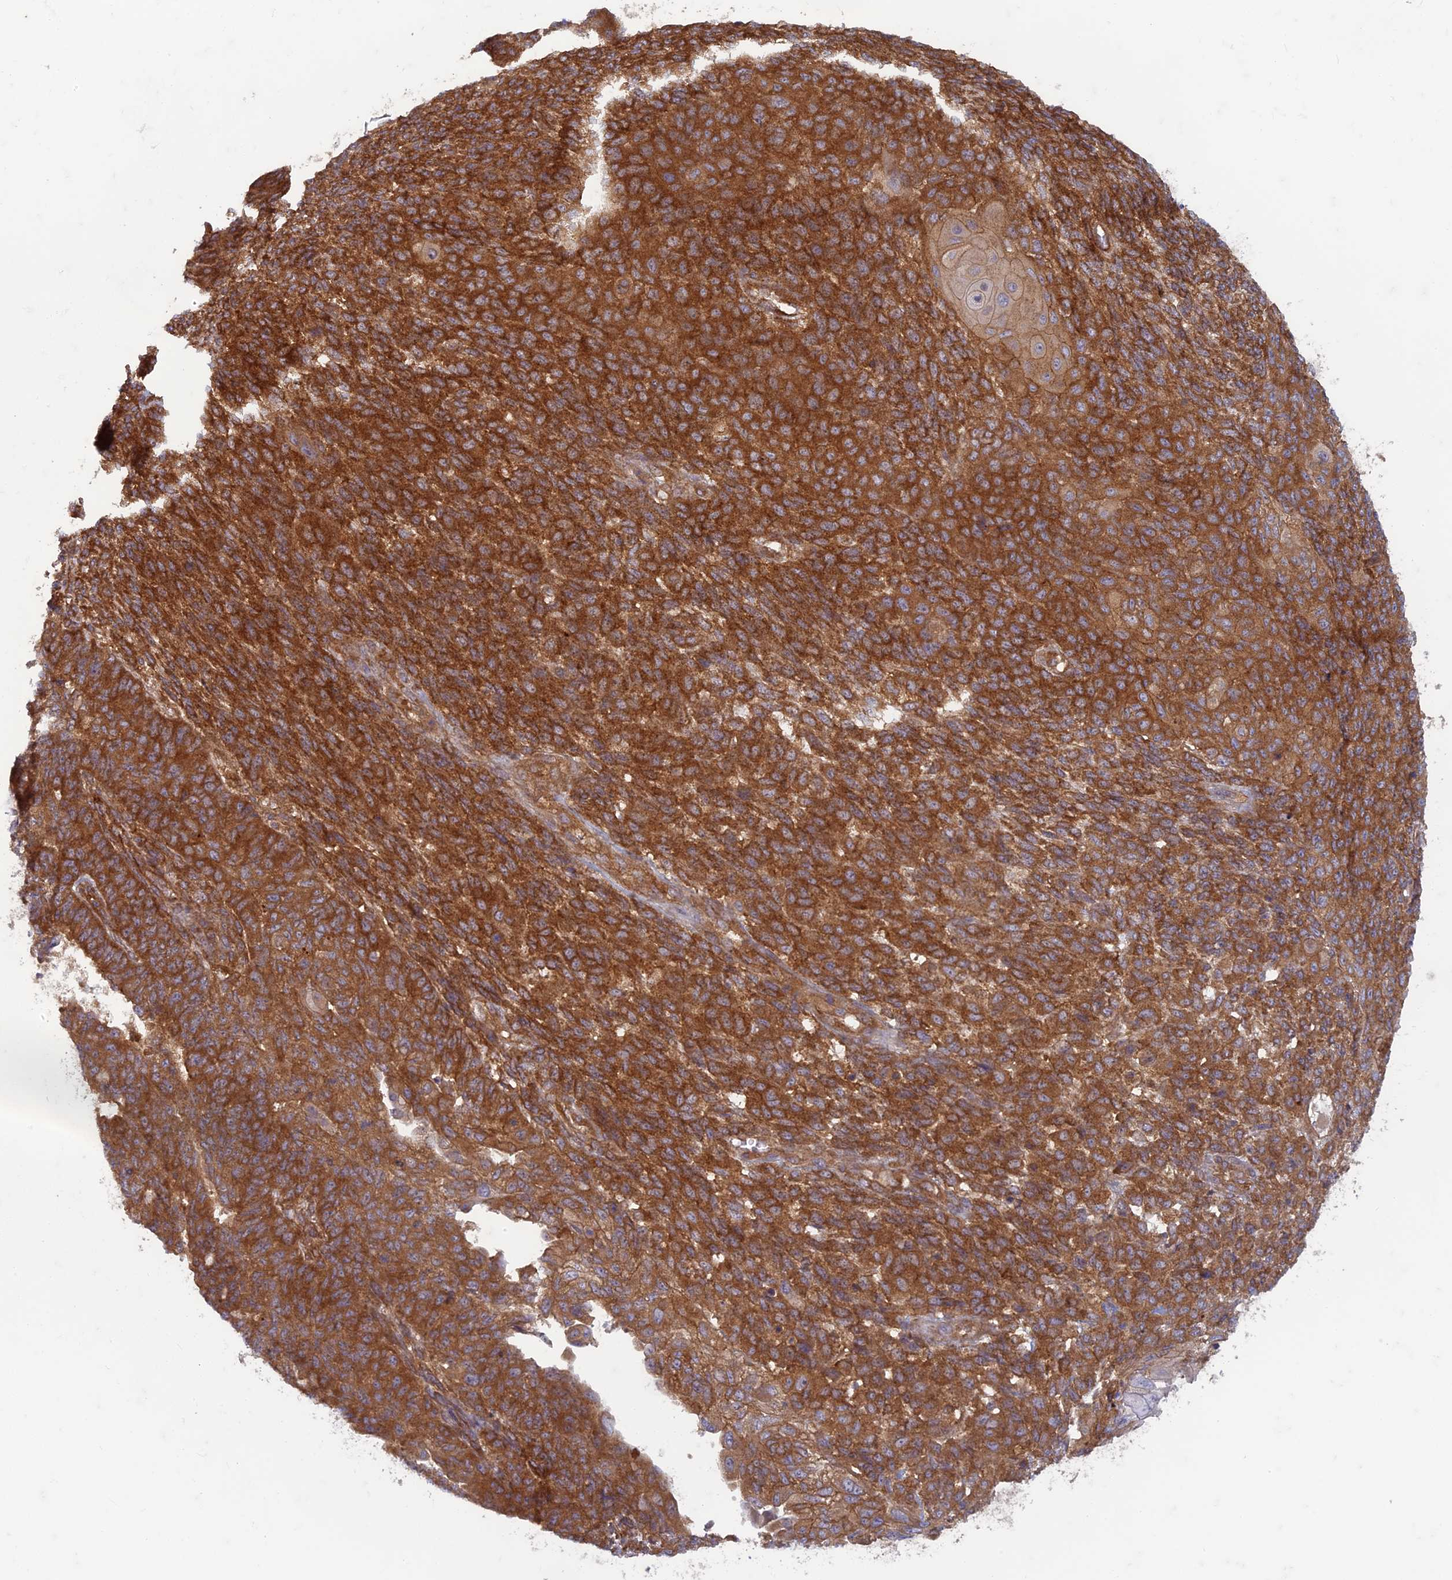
{"staining": {"intensity": "strong", "quantity": ">75%", "location": "cytoplasmic/membranous"}, "tissue": "endometrial cancer", "cell_type": "Tumor cells", "image_type": "cancer", "snomed": [{"axis": "morphology", "description": "Adenocarcinoma, NOS"}, {"axis": "topography", "description": "Endometrium"}], "caption": "Immunohistochemistry image of human endometrial cancer (adenocarcinoma) stained for a protein (brown), which shows high levels of strong cytoplasmic/membranous expression in about >75% of tumor cells.", "gene": "TCF25", "patient": {"sex": "female", "age": 32}}